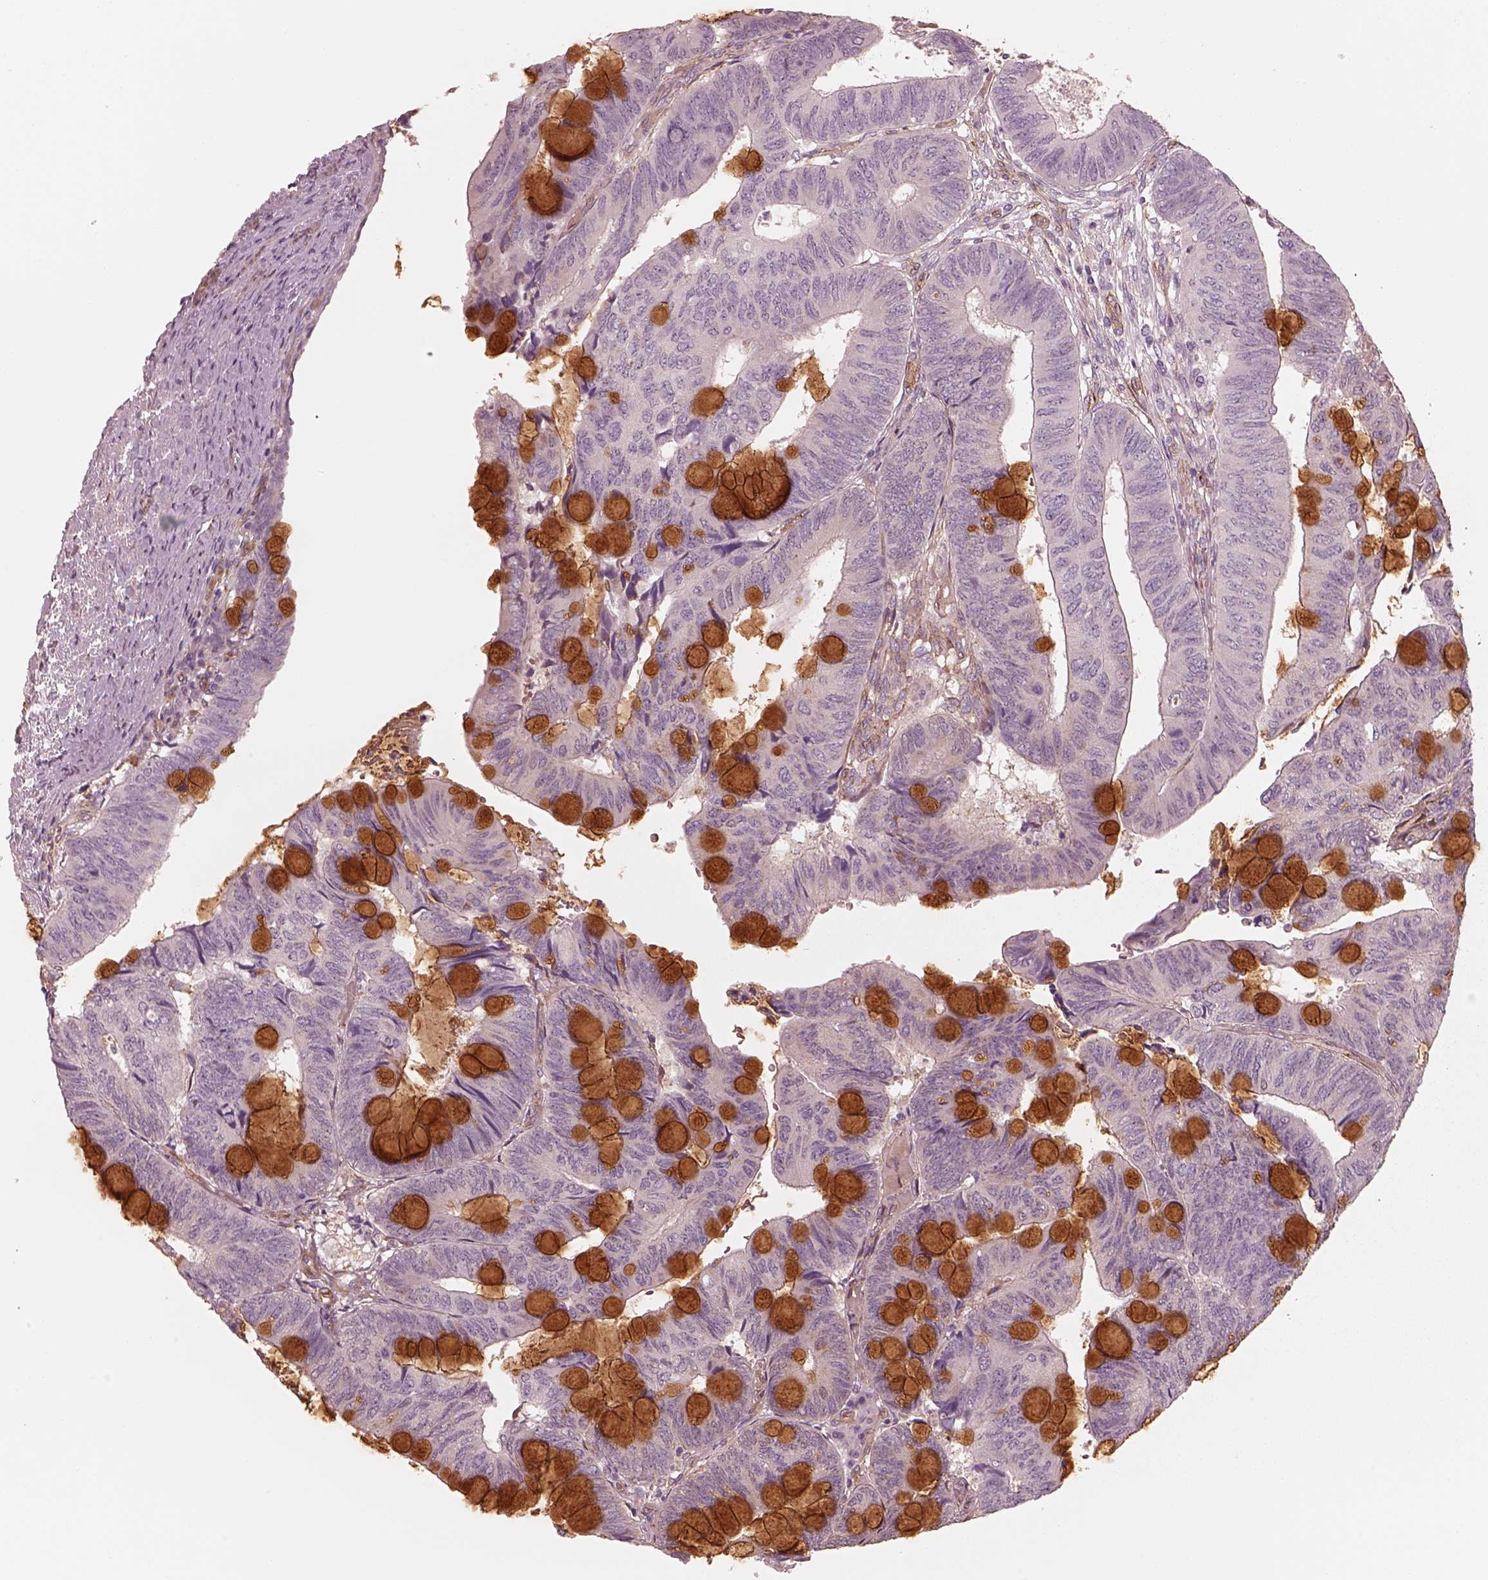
{"staining": {"intensity": "negative", "quantity": "none", "location": "none"}, "tissue": "colorectal cancer", "cell_type": "Tumor cells", "image_type": "cancer", "snomed": [{"axis": "morphology", "description": "Normal tissue, NOS"}, {"axis": "morphology", "description": "Adenocarcinoma, NOS"}, {"axis": "topography", "description": "Rectum"}], "caption": "Immunohistochemistry photomicrograph of colorectal cancer (adenocarcinoma) stained for a protein (brown), which exhibits no expression in tumor cells. The staining is performed using DAB brown chromogen with nuclei counter-stained in using hematoxylin.", "gene": "CRYM", "patient": {"sex": "male", "age": 92}}